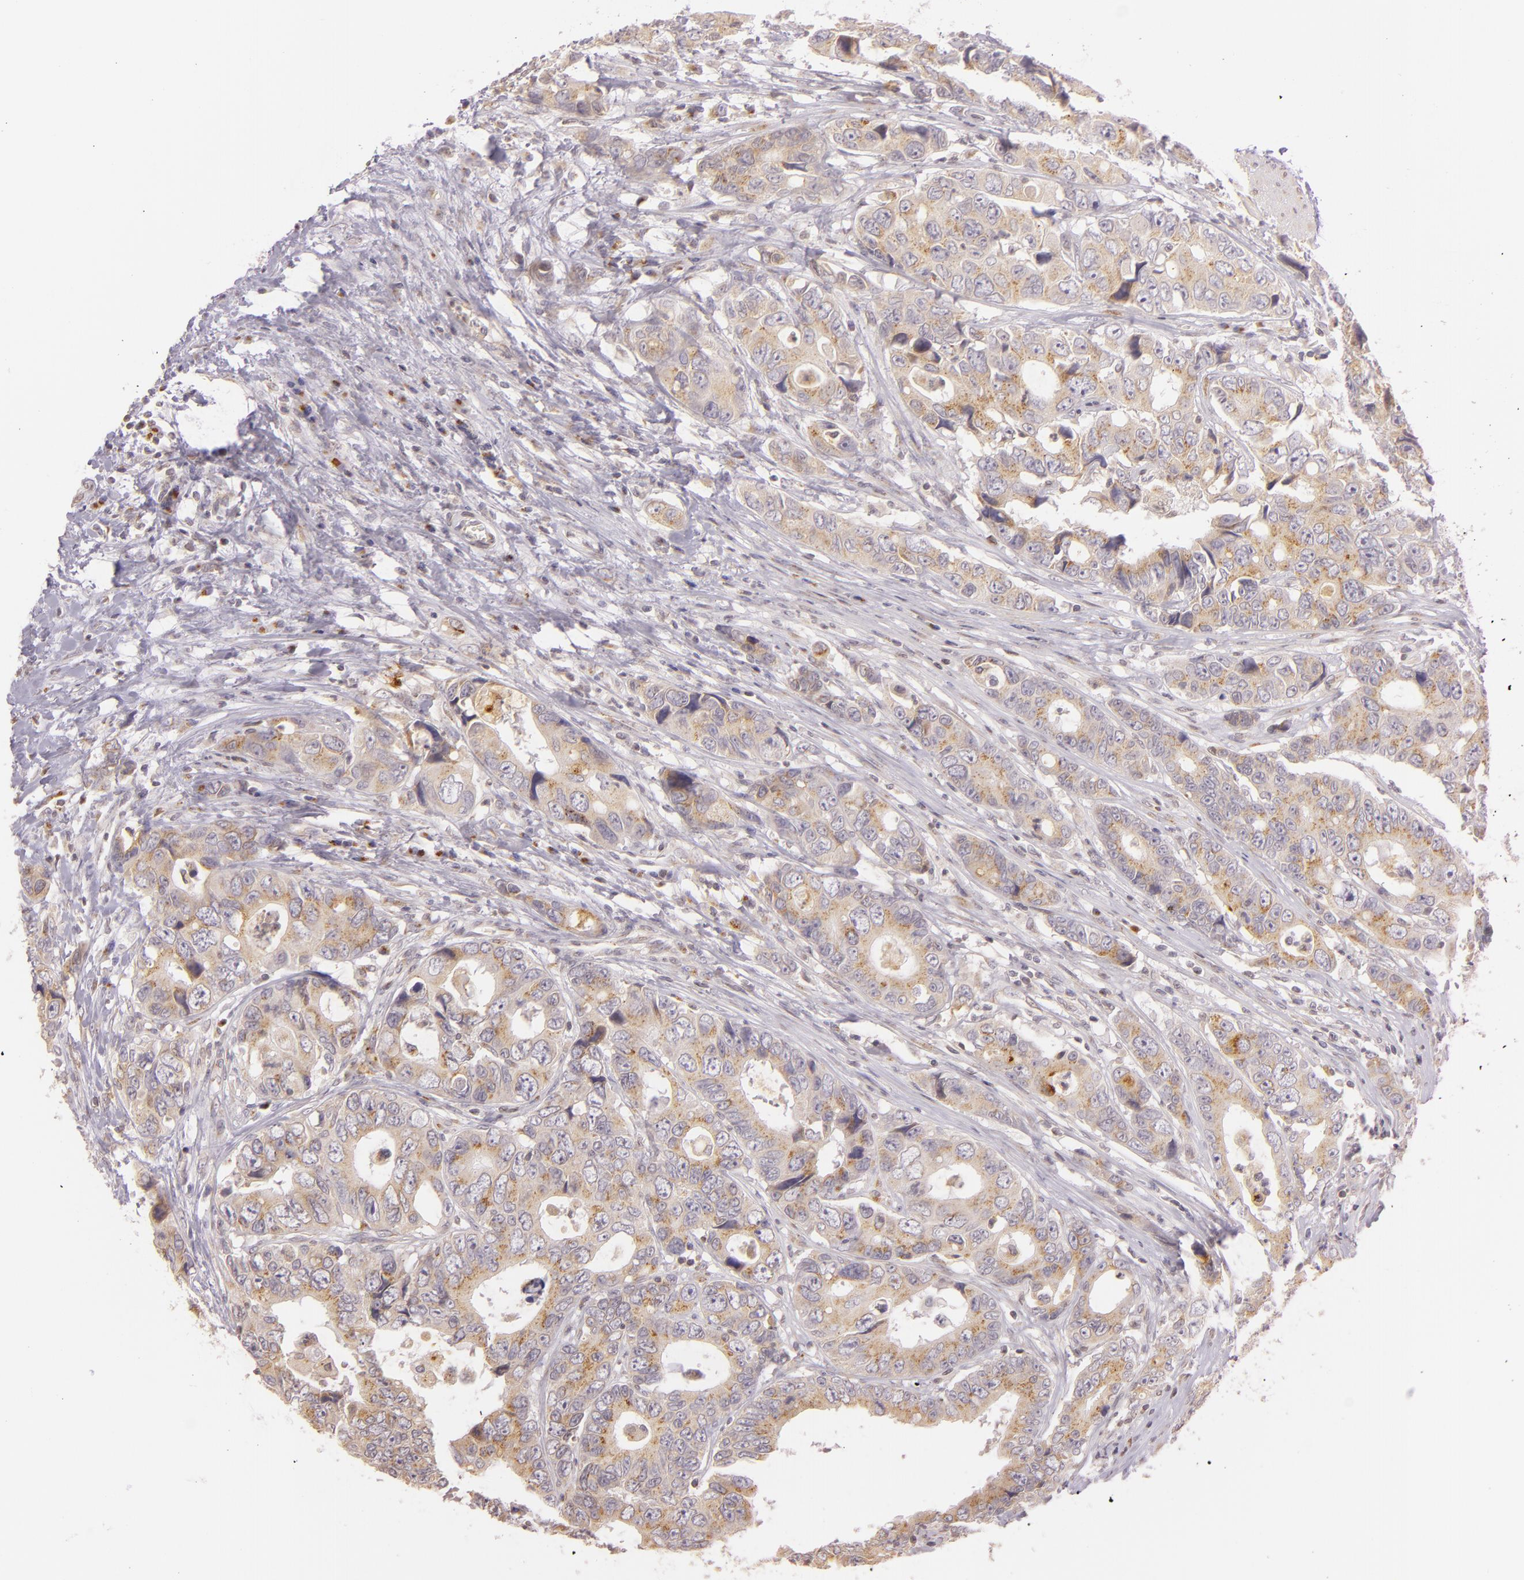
{"staining": {"intensity": "moderate", "quantity": ">75%", "location": "cytoplasmic/membranous"}, "tissue": "colorectal cancer", "cell_type": "Tumor cells", "image_type": "cancer", "snomed": [{"axis": "morphology", "description": "Adenocarcinoma, NOS"}, {"axis": "topography", "description": "Rectum"}], "caption": "Immunohistochemical staining of human colorectal adenocarcinoma demonstrates moderate cytoplasmic/membranous protein expression in approximately >75% of tumor cells.", "gene": "LGMN", "patient": {"sex": "female", "age": 67}}